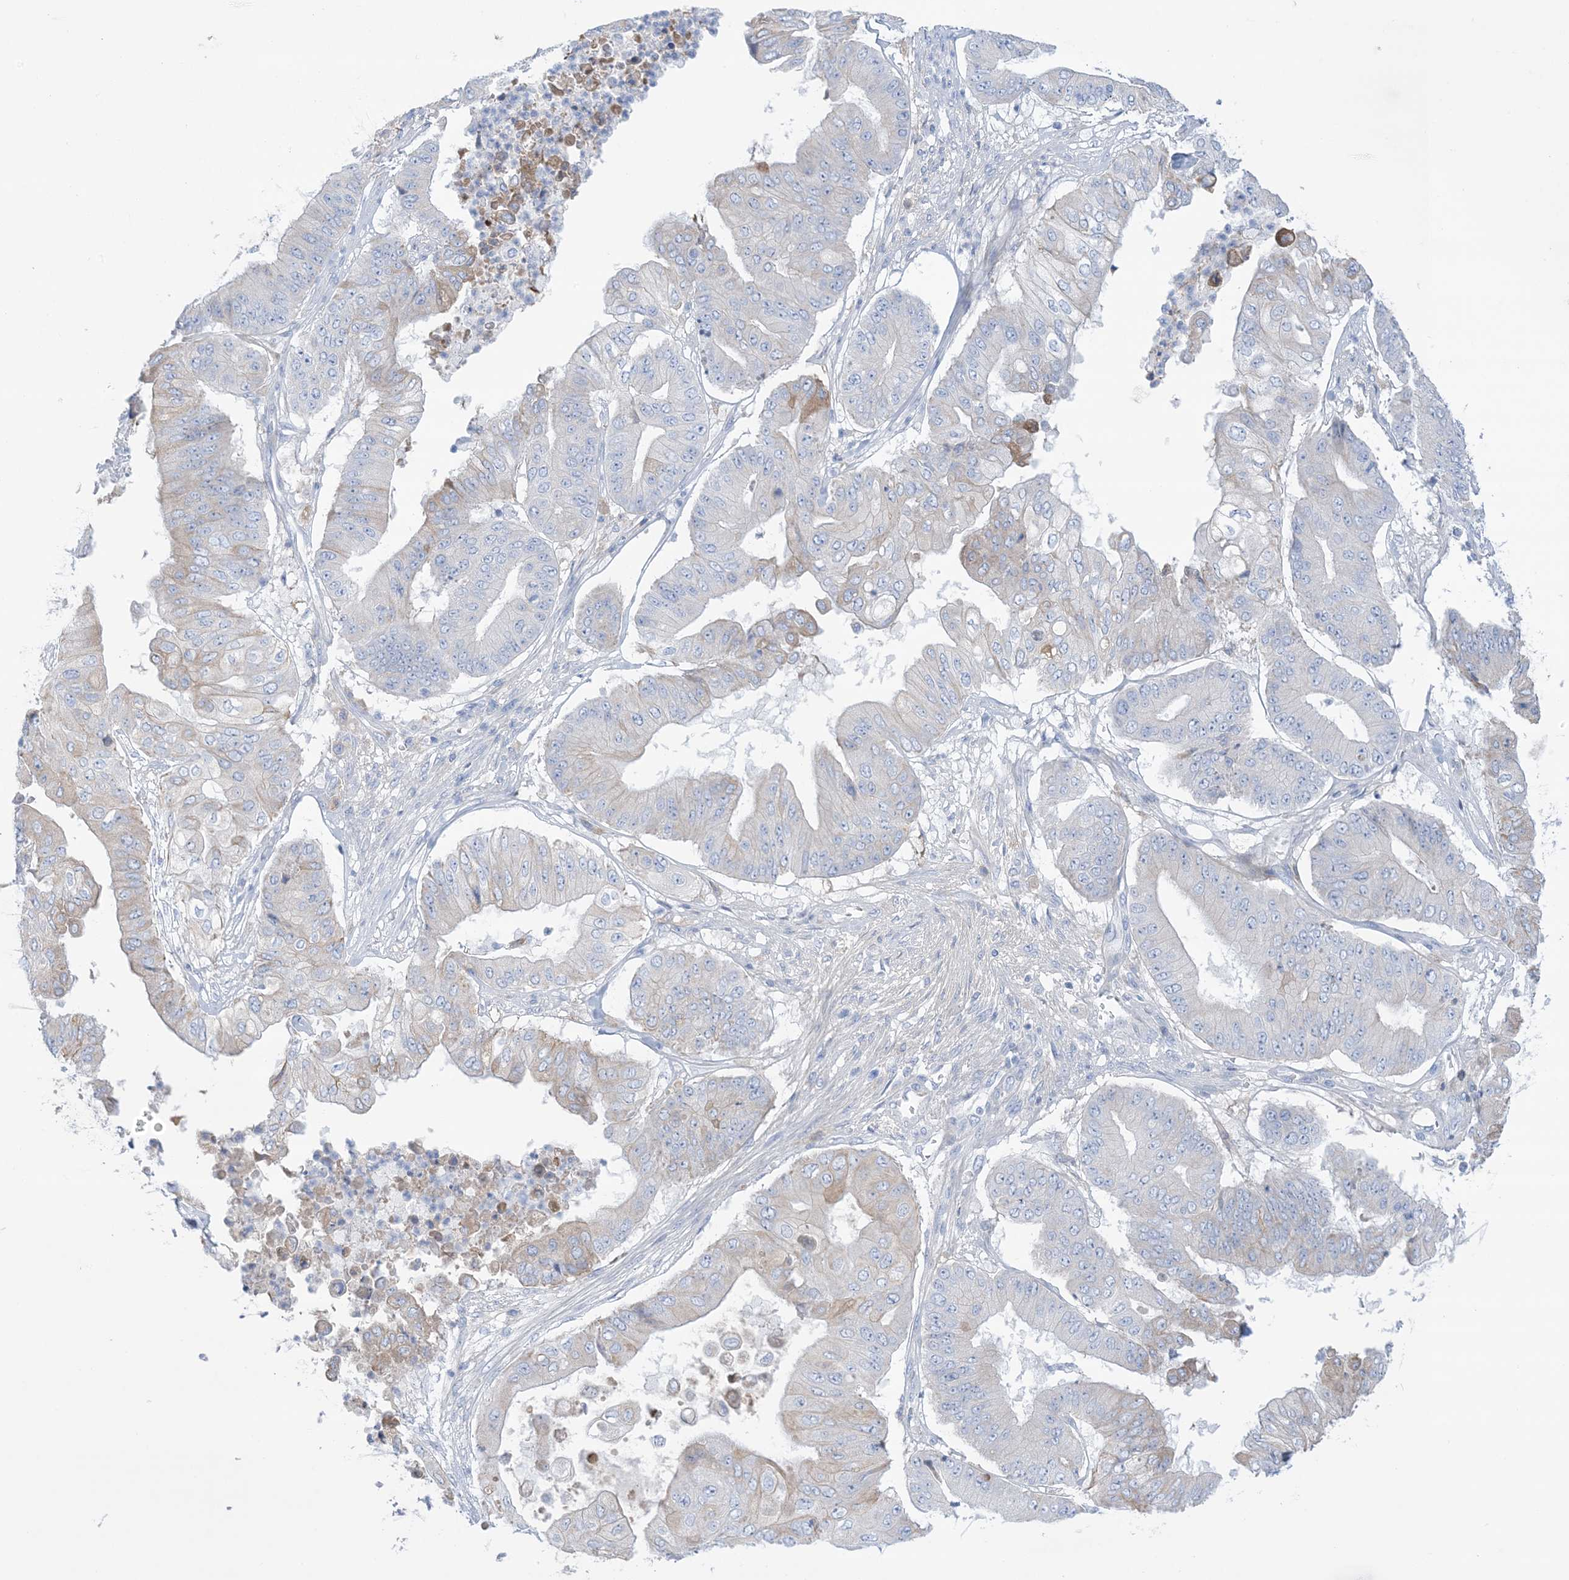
{"staining": {"intensity": "weak", "quantity": "<25%", "location": "cytoplasmic/membranous"}, "tissue": "pancreatic cancer", "cell_type": "Tumor cells", "image_type": "cancer", "snomed": [{"axis": "morphology", "description": "Adenocarcinoma, NOS"}, {"axis": "topography", "description": "Pancreas"}], "caption": "This image is of pancreatic adenocarcinoma stained with IHC to label a protein in brown with the nuclei are counter-stained blue. There is no expression in tumor cells.", "gene": "ATP11C", "patient": {"sex": "female", "age": 77}}